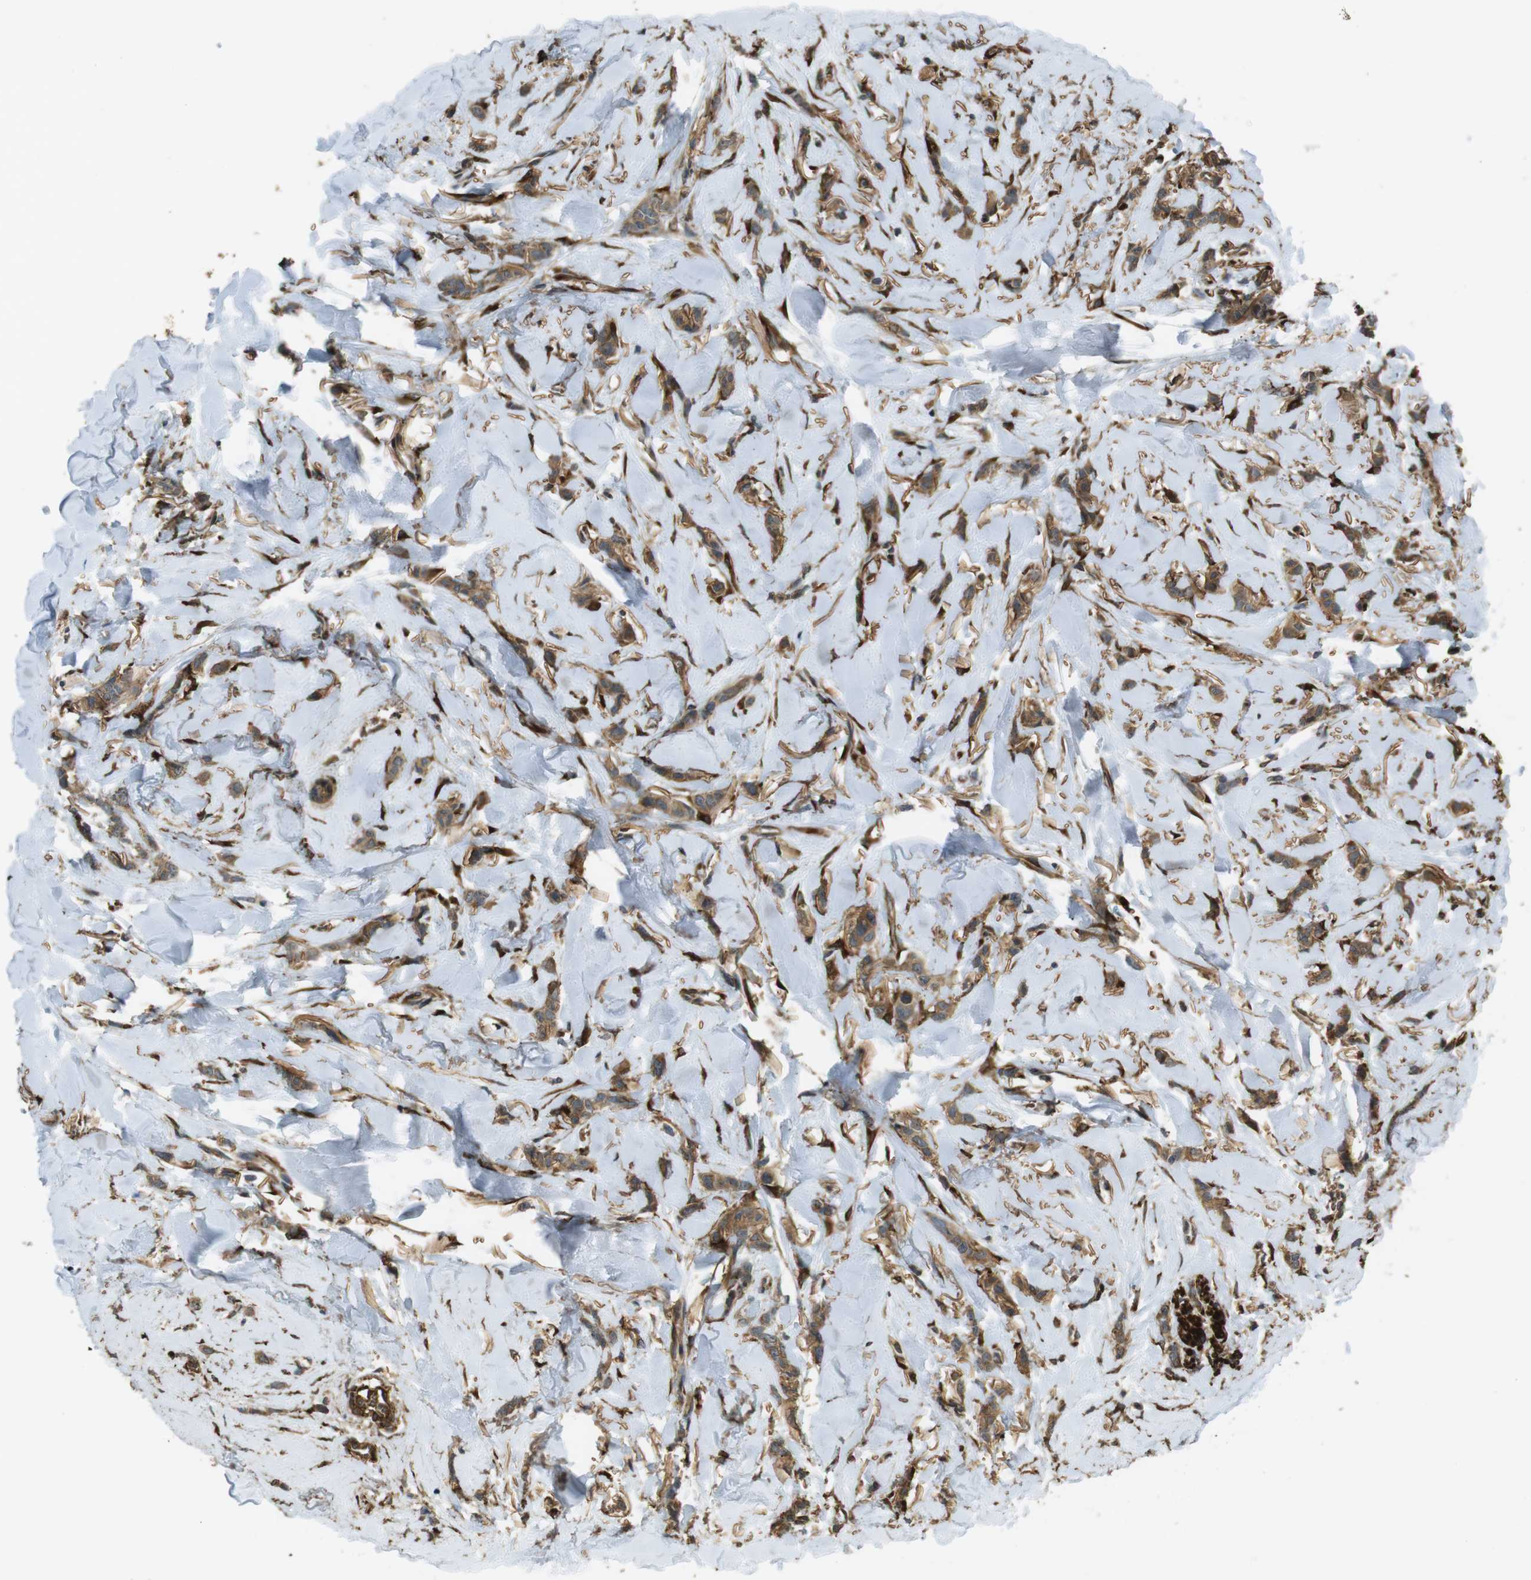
{"staining": {"intensity": "moderate", "quantity": ">75%", "location": "cytoplasmic/membranous"}, "tissue": "breast cancer", "cell_type": "Tumor cells", "image_type": "cancer", "snomed": [{"axis": "morphology", "description": "Lobular carcinoma"}, {"axis": "topography", "description": "Skin"}, {"axis": "topography", "description": "Breast"}], "caption": "Immunohistochemistry (DAB) staining of human lobular carcinoma (breast) reveals moderate cytoplasmic/membranous protein positivity in approximately >75% of tumor cells.", "gene": "MSRB3", "patient": {"sex": "female", "age": 46}}